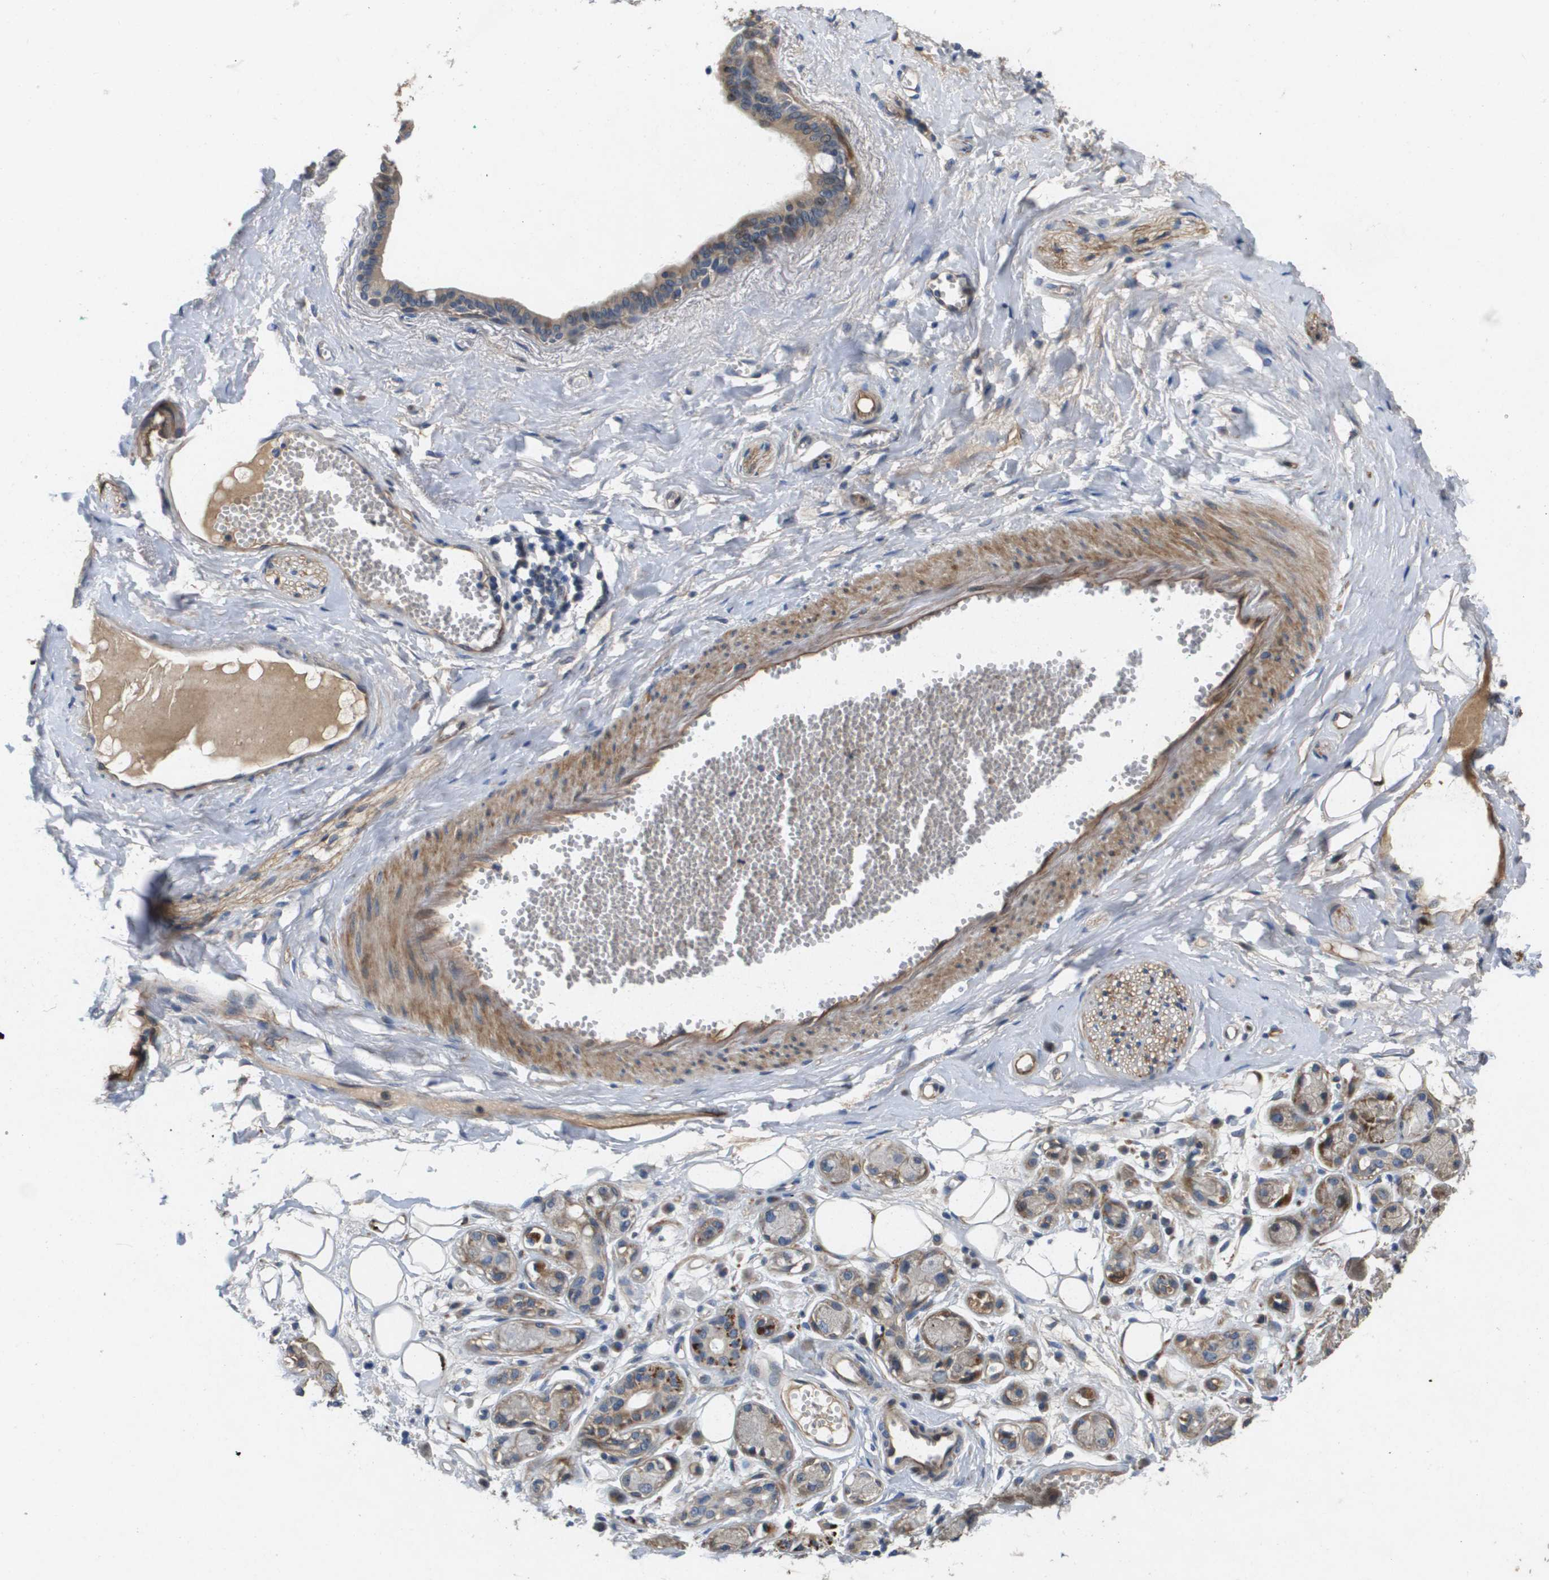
{"staining": {"intensity": "negative", "quantity": "none", "location": "none"}, "tissue": "adipose tissue", "cell_type": "Adipocytes", "image_type": "normal", "snomed": [{"axis": "morphology", "description": "Normal tissue, NOS"}, {"axis": "morphology", "description": "Inflammation, NOS"}, {"axis": "topography", "description": "Salivary gland"}, {"axis": "topography", "description": "Peripheral nerve tissue"}], "caption": "Immunohistochemistry (IHC) micrograph of unremarkable adipose tissue: adipose tissue stained with DAB reveals no significant protein expression in adipocytes.", "gene": "ENTPD2", "patient": {"sex": "female", "age": 75}}